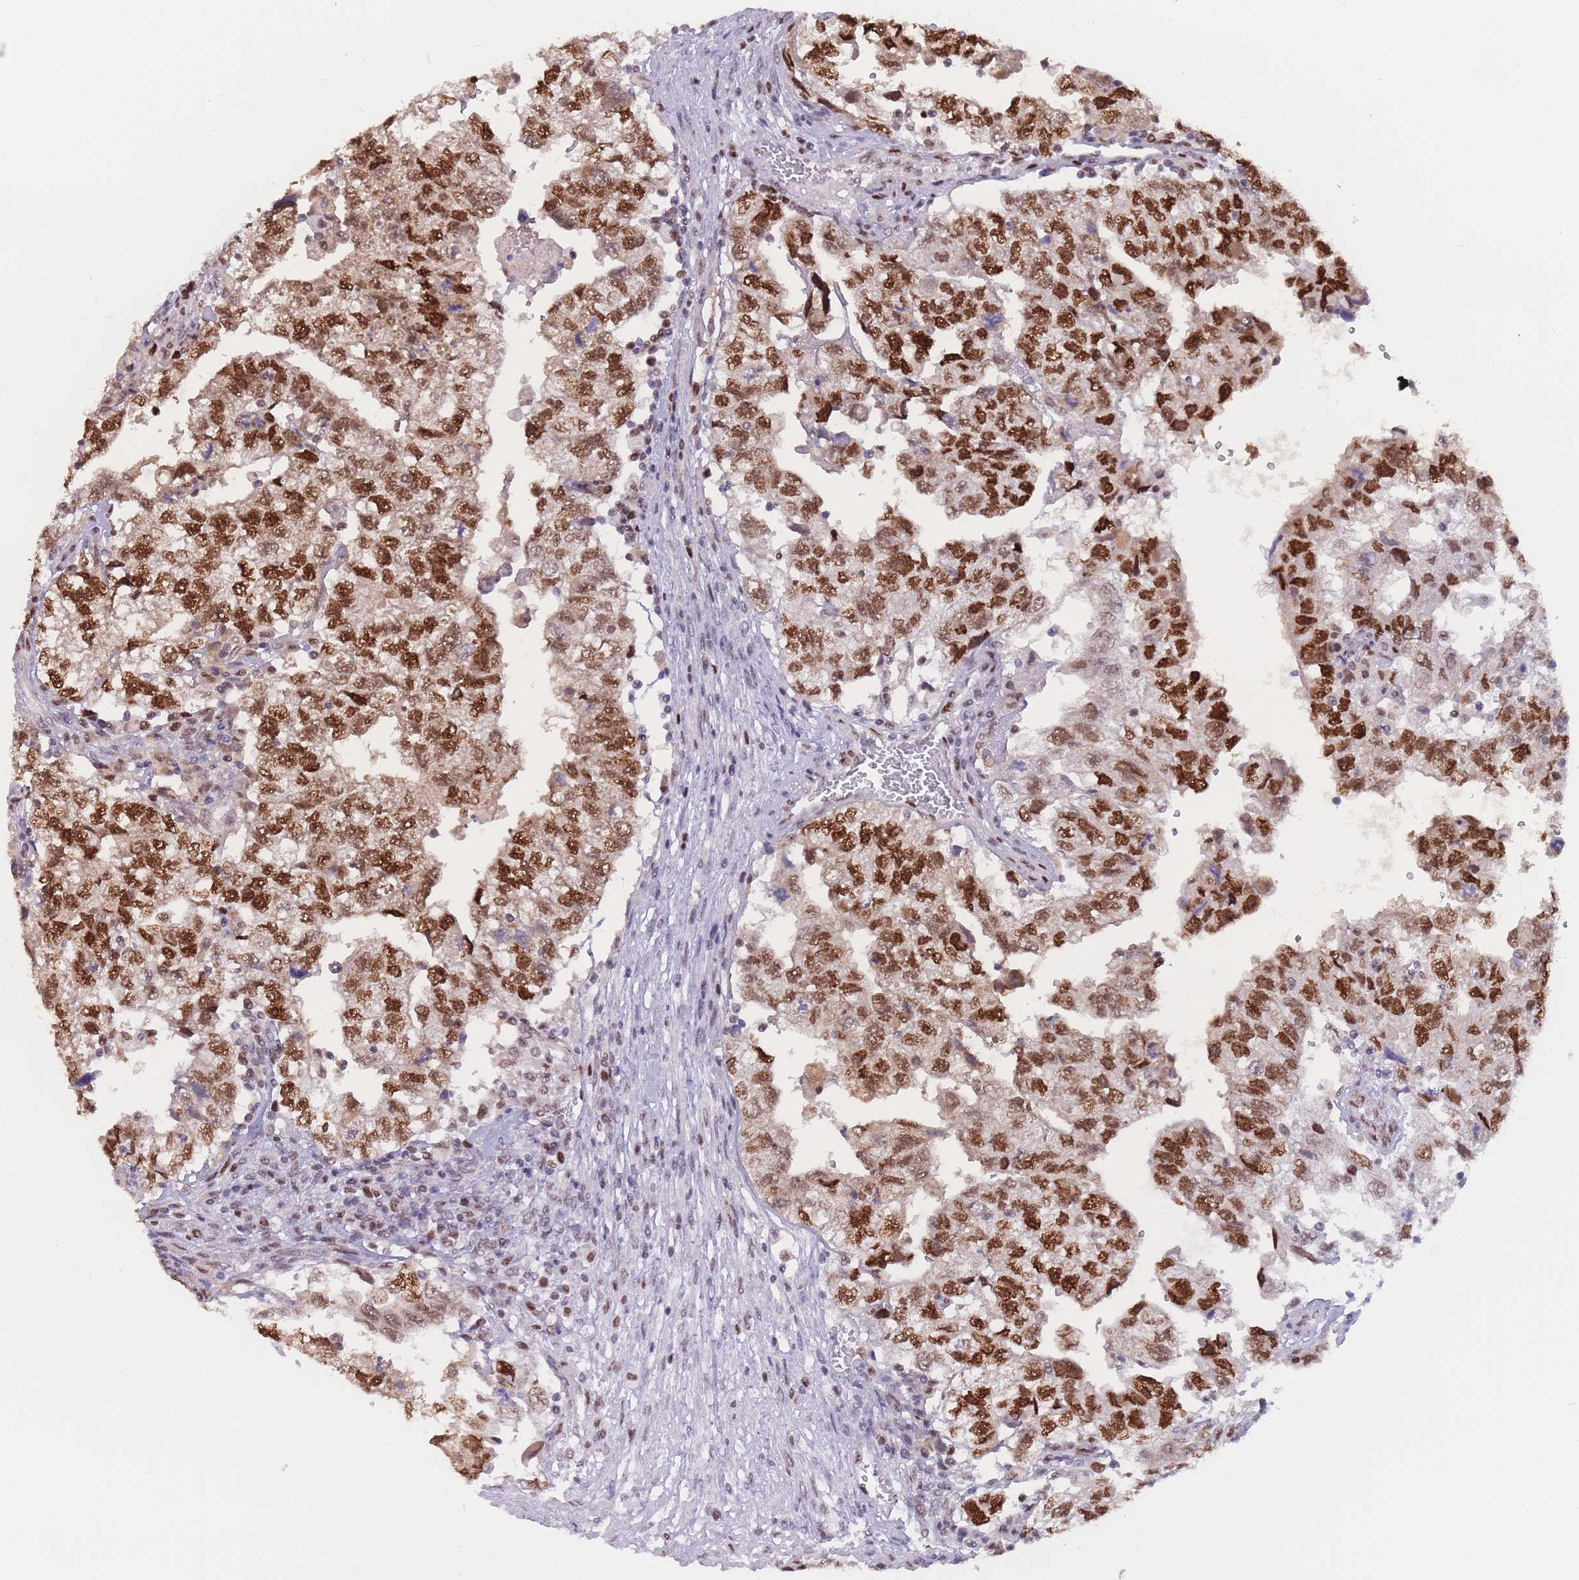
{"staining": {"intensity": "strong", "quantity": ">75%", "location": "nuclear"}, "tissue": "testis cancer", "cell_type": "Tumor cells", "image_type": "cancer", "snomed": [{"axis": "morphology", "description": "Carcinoma, Embryonal, NOS"}, {"axis": "topography", "description": "Testis"}], "caption": "High-magnification brightfield microscopy of testis cancer (embryonal carcinoma) stained with DAB (brown) and counterstained with hematoxylin (blue). tumor cells exhibit strong nuclear positivity is appreciated in approximately>75% of cells.", "gene": "NASP", "patient": {"sex": "male", "age": 36}}